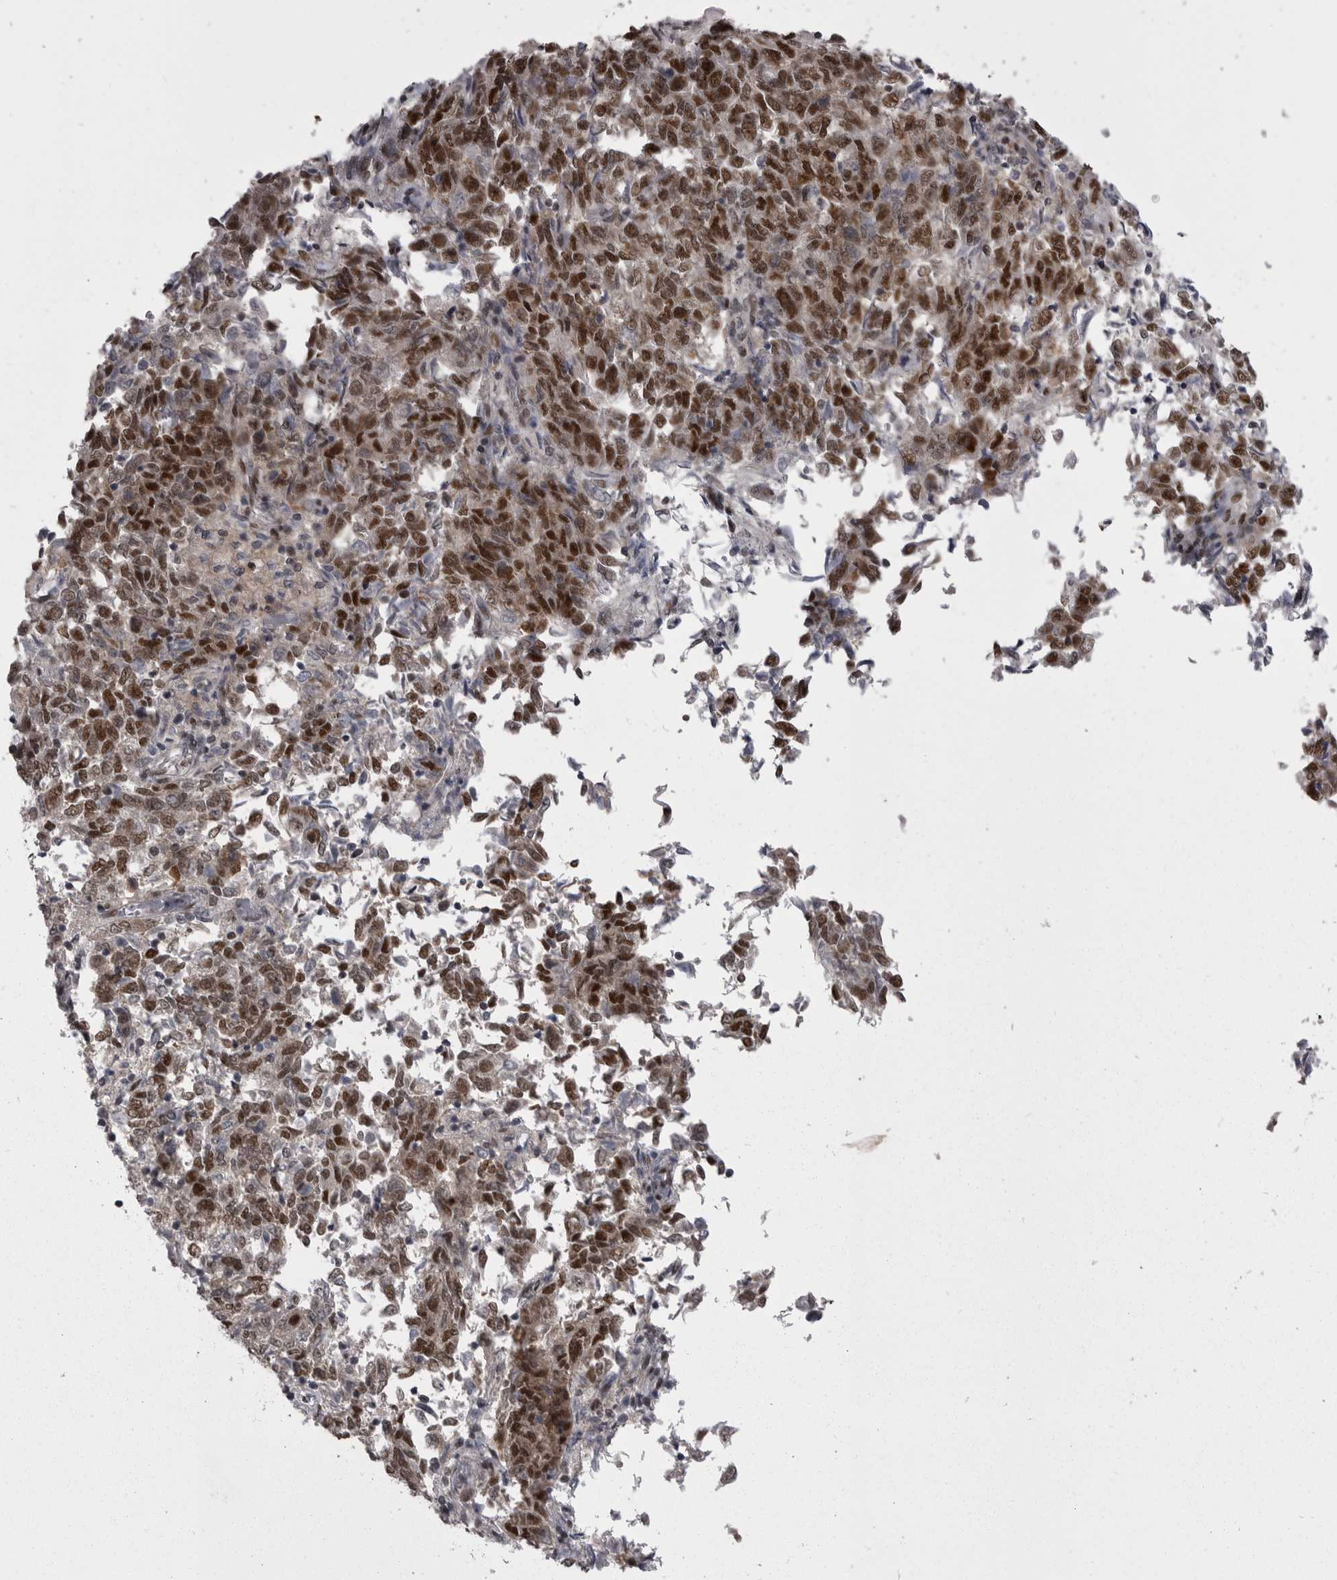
{"staining": {"intensity": "strong", "quantity": ">75%", "location": "nuclear"}, "tissue": "endometrial cancer", "cell_type": "Tumor cells", "image_type": "cancer", "snomed": [{"axis": "morphology", "description": "Adenocarcinoma, NOS"}, {"axis": "topography", "description": "Endometrium"}], "caption": "Immunohistochemistry (IHC) photomicrograph of human adenocarcinoma (endometrial) stained for a protein (brown), which displays high levels of strong nuclear positivity in about >75% of tumor cells.", "gene": "MEPCE", "patient": {"sex": "female", "age": 80}}